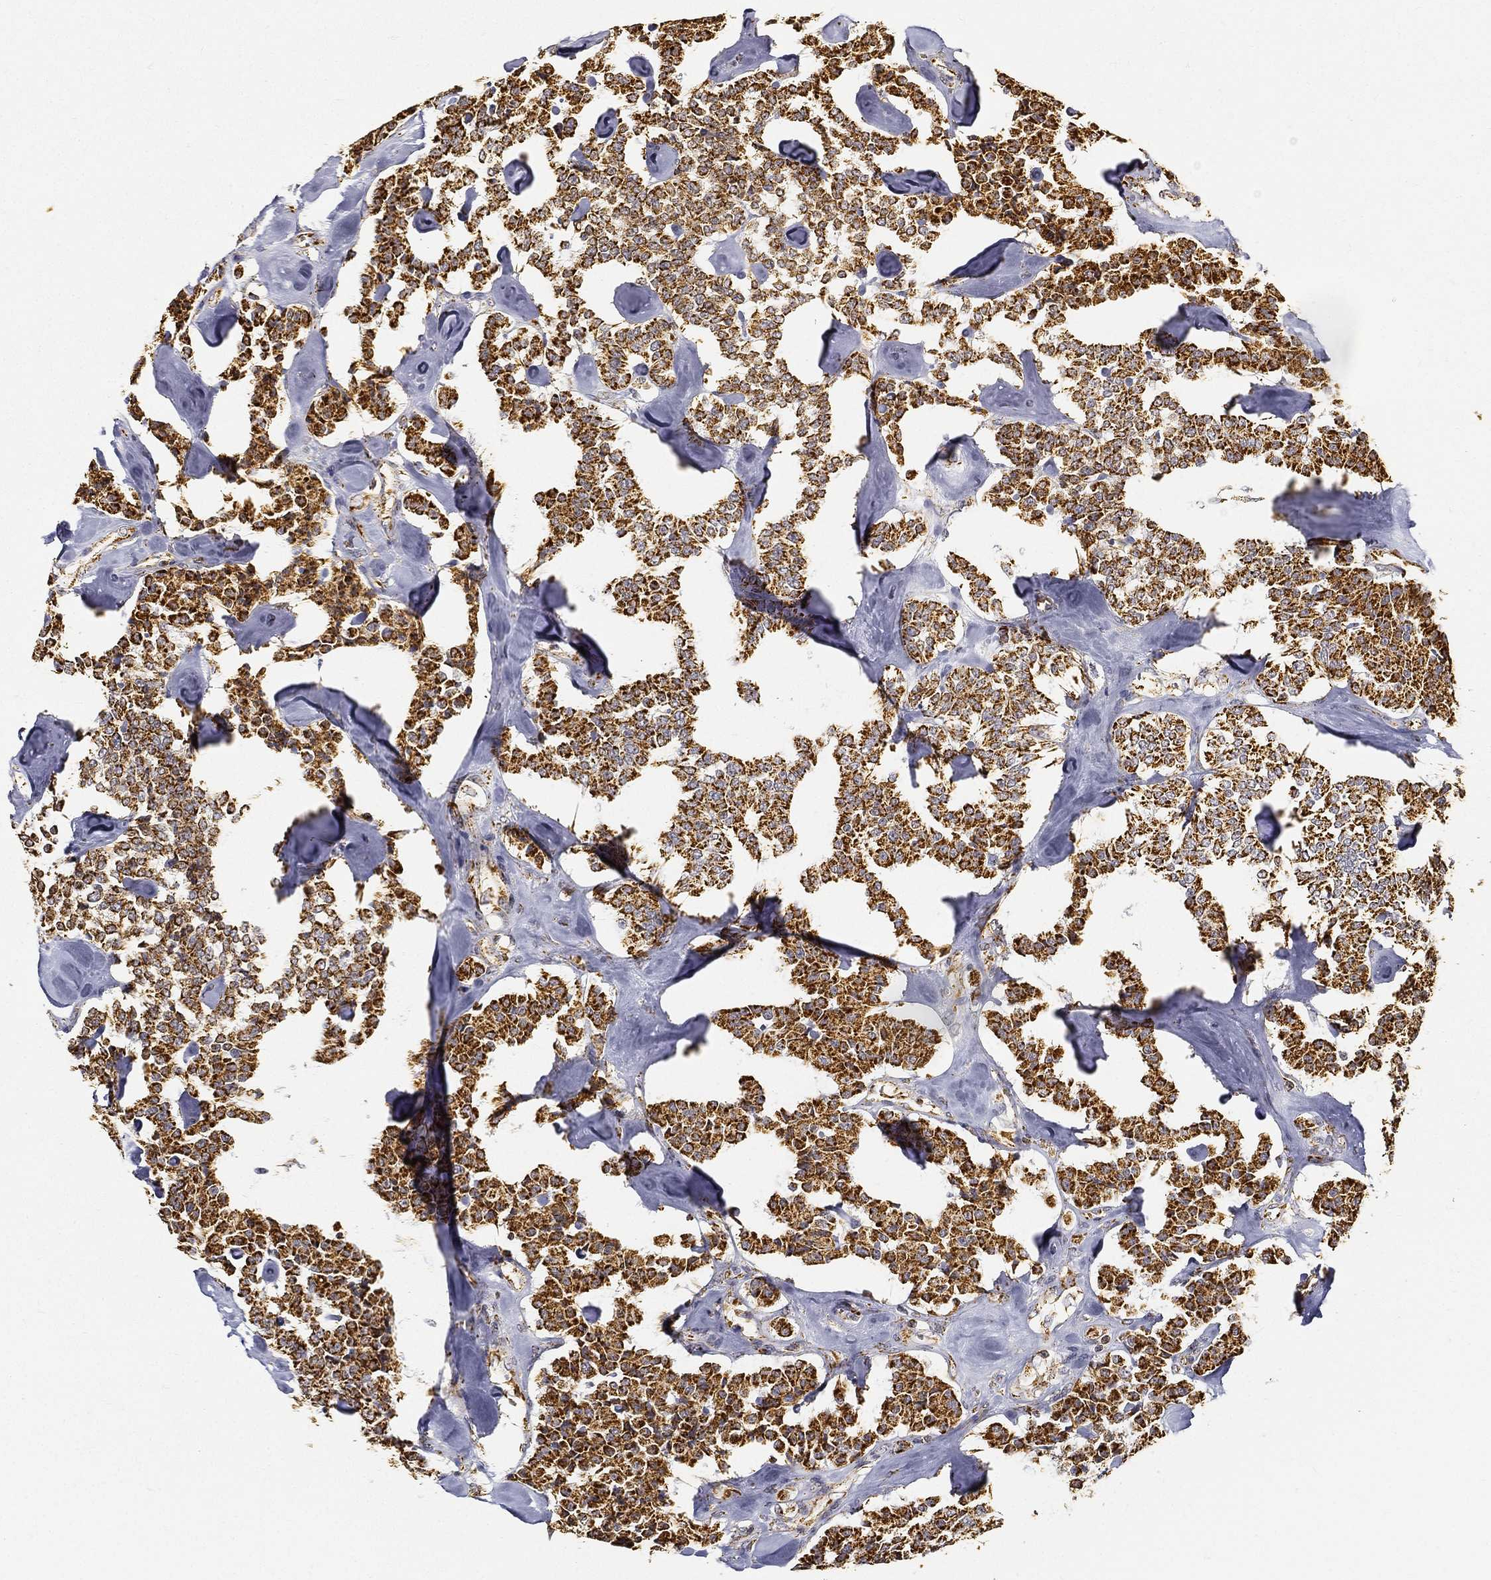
{"staining": {"intensity": "strong", "quantity": ">75%", "location": "cytoplasmic/membranous"}, "tissue": "carcinoid", "cell_type": "Tumor cells", "image_type": "cancer", "snomed": [{"axis": "morphology", "description": "Carcinoid, malignant, NOS"}, {"axis": "topography", "description": "Pancreas"}], "caption": "This photomicrograph exhibits immunohistochemistry (IHC) staining of carcinoid, with high strong cytoplasmic/membranous expression in about >75% of tumor cells.", "gene": "NDUFAB1", "patient": {"sex": "male", "age": 41}}